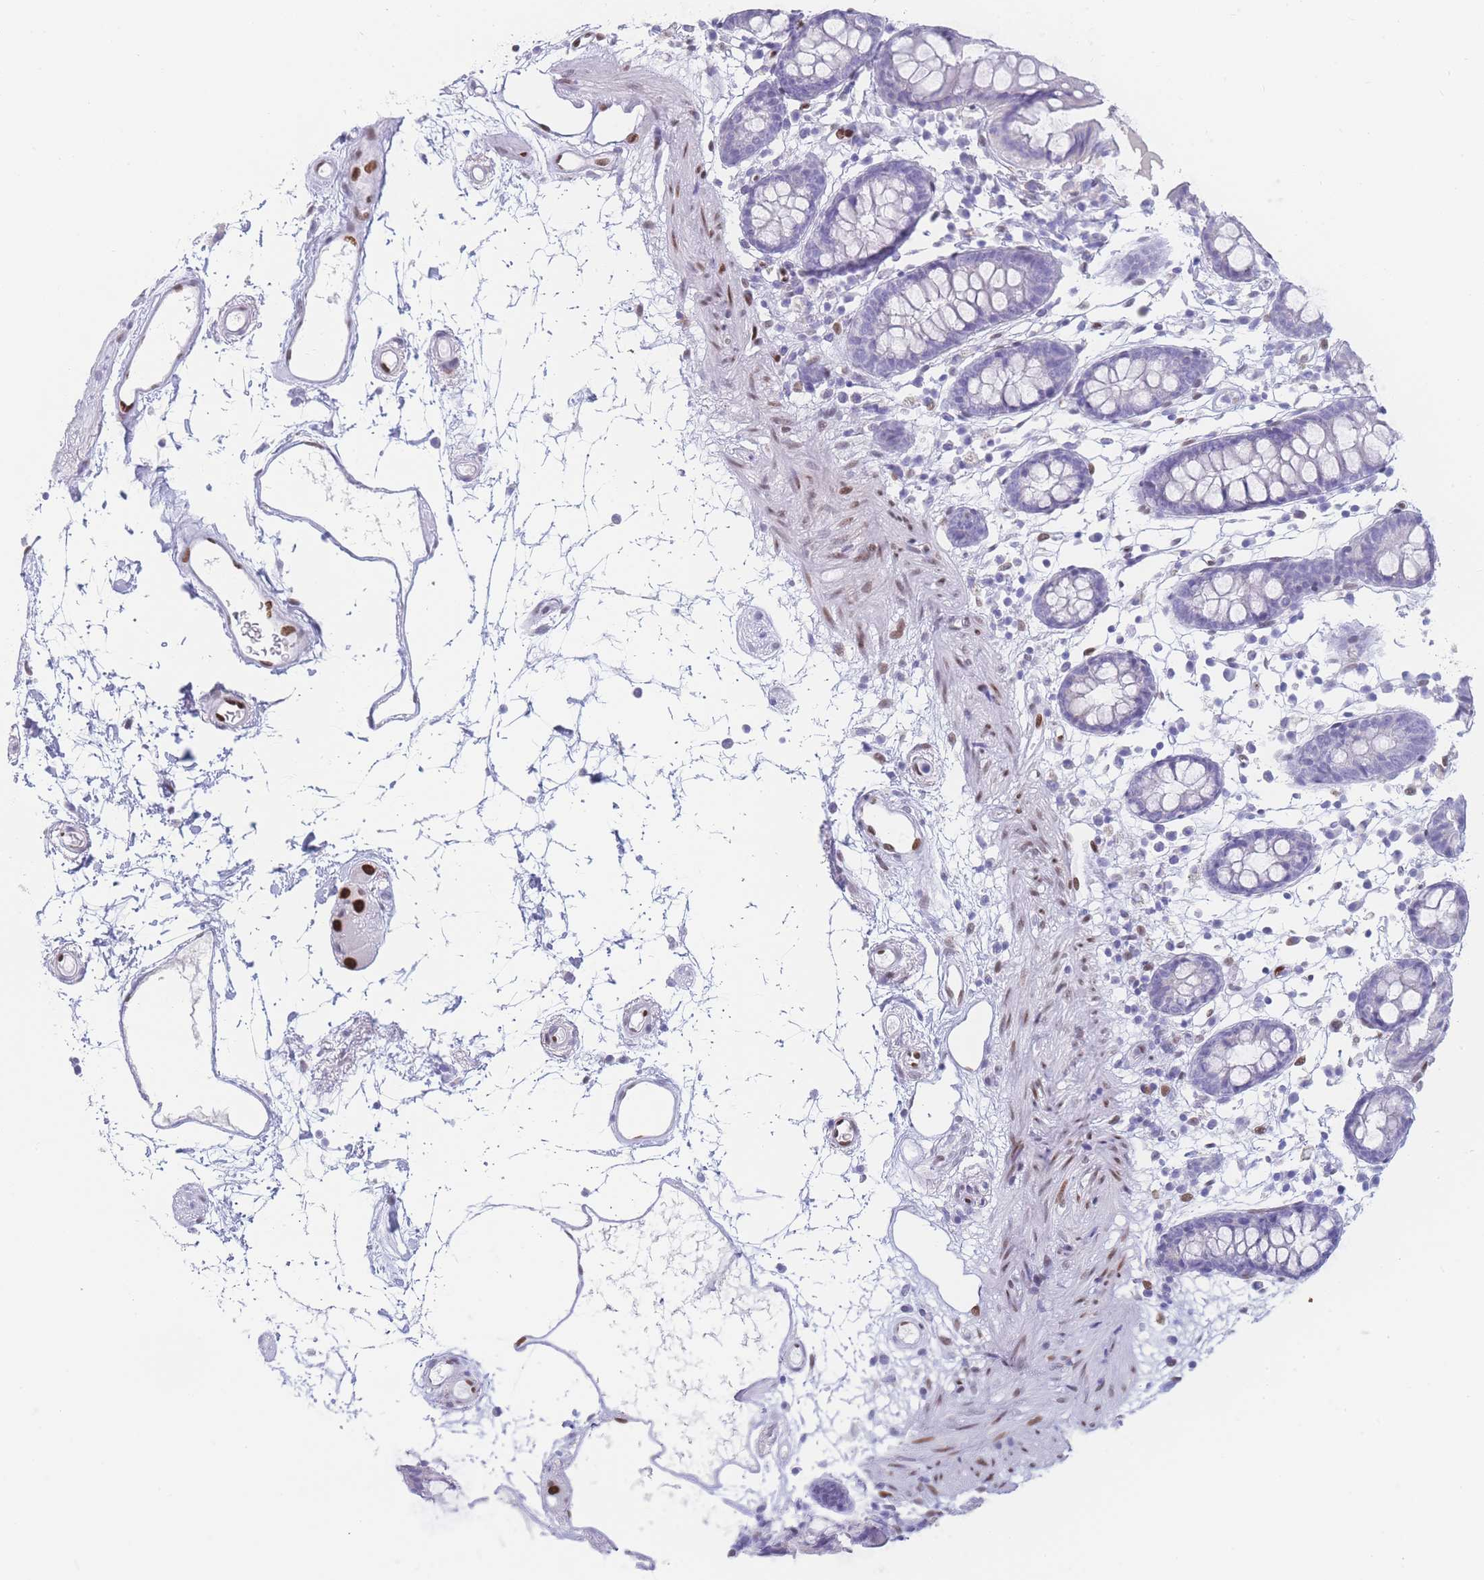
{"staining": {"intensity": "moderate", "quantity": "25%-75%", "location": "nuclear"}, "tissue": "colon", "cell_type": "Endothelial cells", "image_type": "normal", "snomed": [{"axis": "morphology", "description": "Normal tissue, NOS"}, {"axis": "topography", "description": "Colon"}], "caption": "A histopathology image showing moderate nuclear positivity in about 25%-75% of endothelial cells in benign colon, as visualized by brown immunohistochemical staining.", "gene": "PSMB5", "patient": {"sex": "female", "age": 84}}